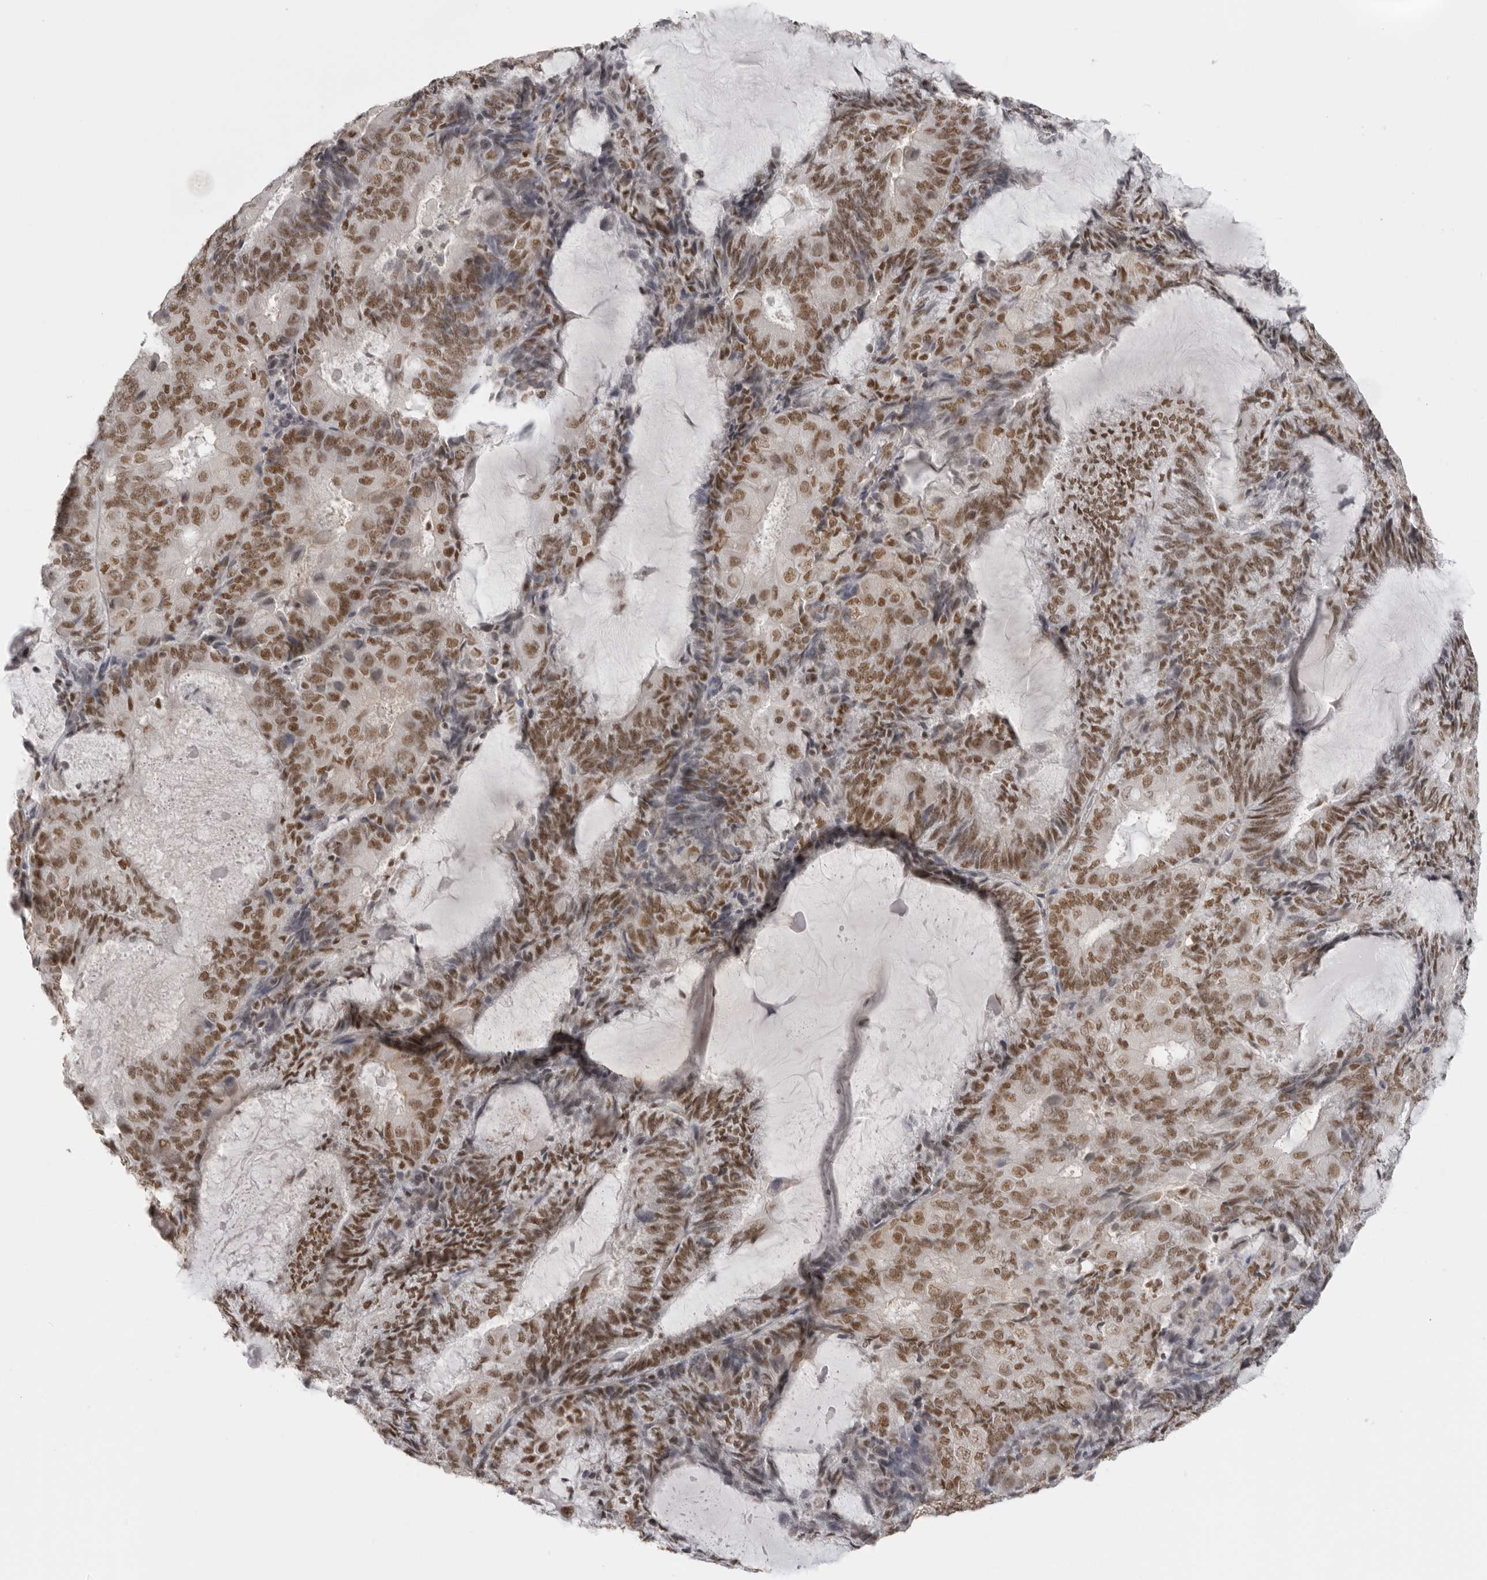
{"staining": {"intensity": "moderate", "quantity": ">75%", "location": "nuclear"}, "tissue": "endometrial cancer", "cell_type": "Tumor cells", "image_type": "cancer", "snomed": [{"axis": "morphology", "description": "Adenocarcinoma, NOS"}, {"axis": "topography", "description": "Endometrium"}], "caption": "Immunohistochemical staining of human endometrial cancer (adenocarcinoma) displays medium levels of moderate nuclear staining in approximately >75% of tumor cells. Using DAB (brown) and hematoxylin (blue) stains, captured at high magnification using brightfield microscopy.", "gene": "RPA2", "patient": {"sex": "female", "age": 81}}